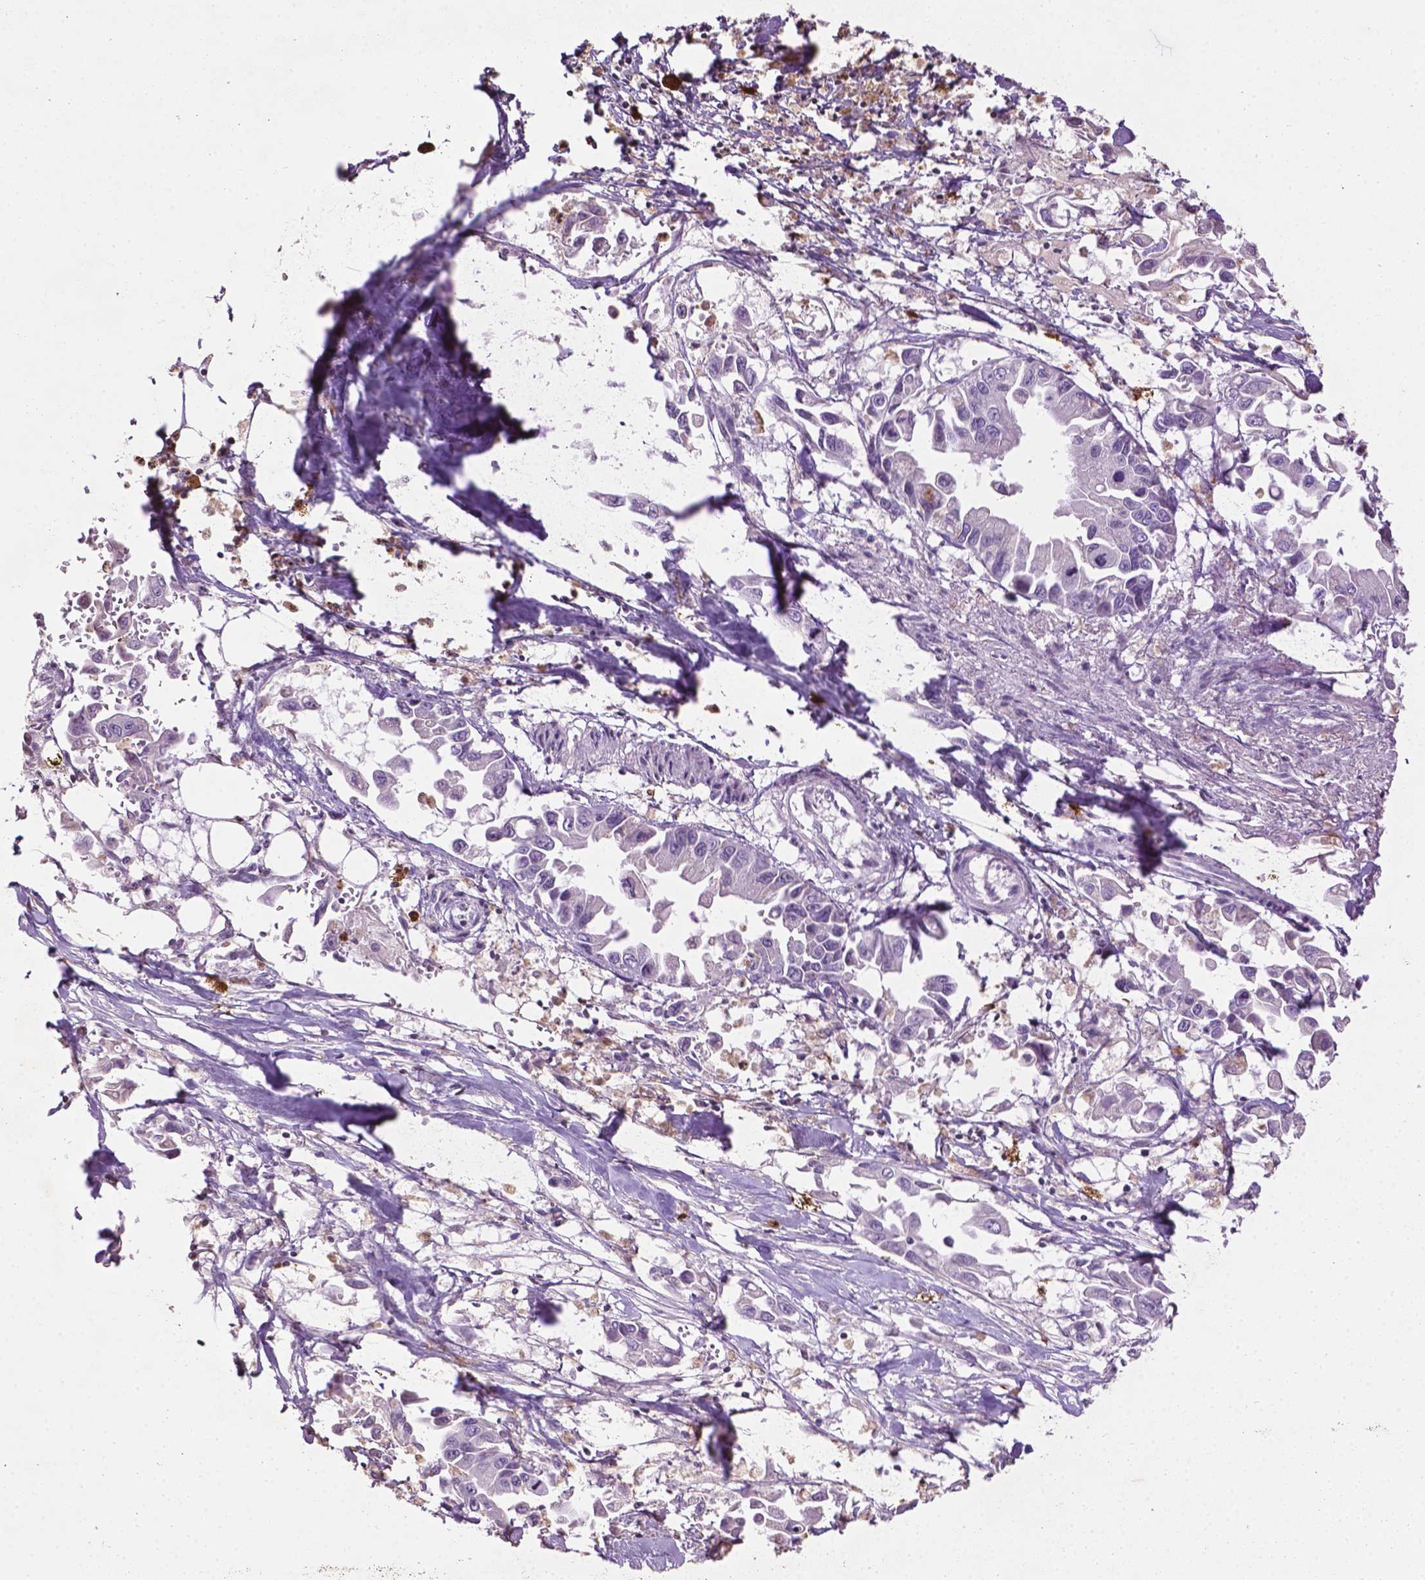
{"staining": {"intensity": "negative", "quantity": "none", "location": "none"}, "tissue": "pancreatic cancer", "cell_type": "Tumor cells", "image_type": "cancer", "snomed": [{"axis": "morphology", "description": "Adenocarcinoma, NOS"}, {"axis": "topography", "description": "Pancreas"}], "caption": "Immunohistochemical staining of human pancreatic cancer reveals no significant expression in tumor cells.", "gene": "NTNG2", "patient": {"sex": "female", "age": 83}}